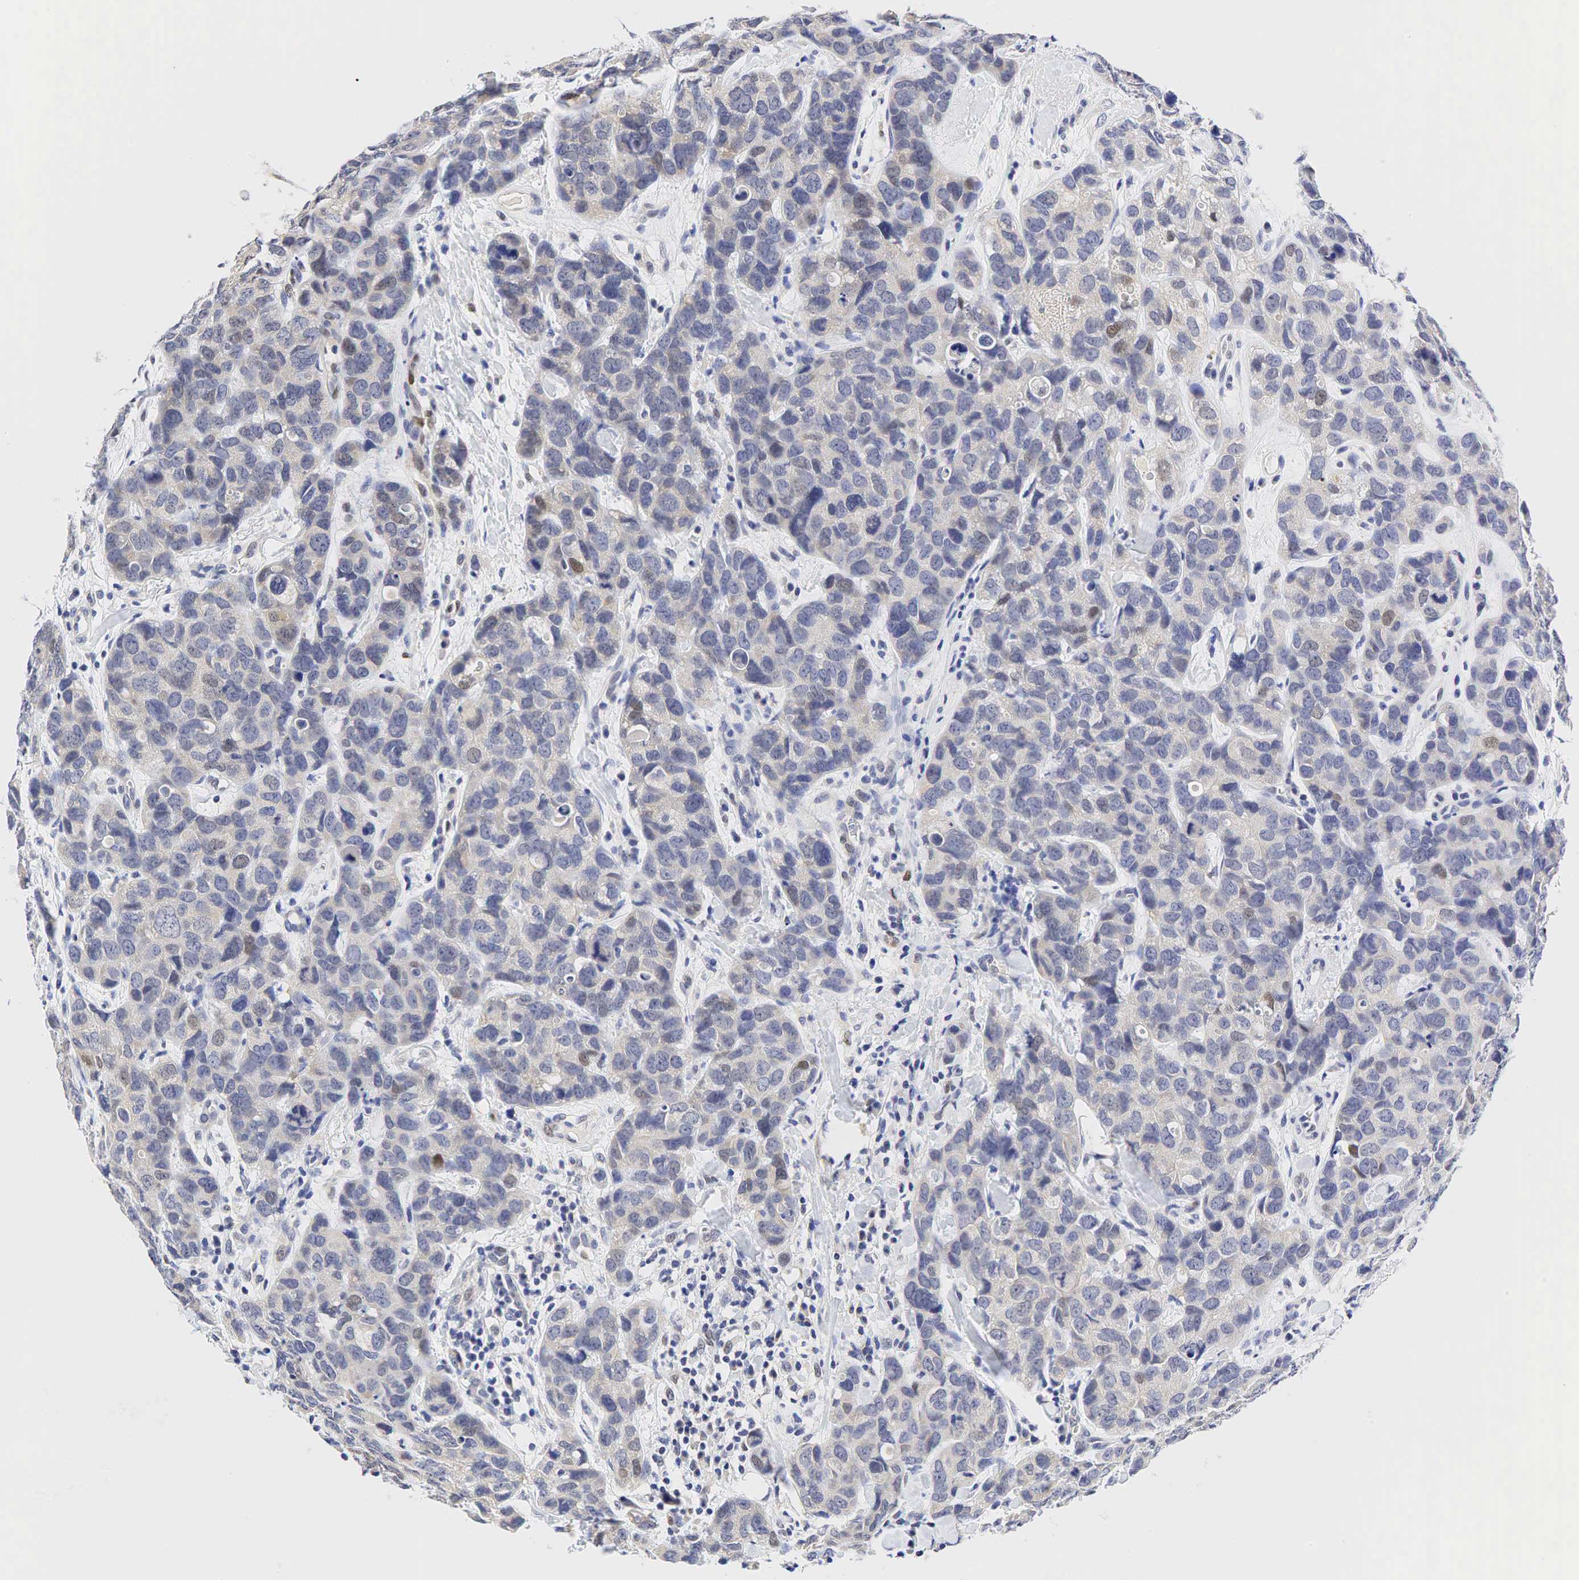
{"staining": {"intensity": "weak", "quantity": "<25%", "location": "nuclear"}, "tissue": "breast cancer", "cell_type": "Tumor cells", "image_type": "cancer", "snomed": [{"axis": "morphology", "description": "Duct carcinoma"}, {"axis": "topography", "description": "Breast"}], "caption": "High power microscopy micrograph of an immunohistochemistry (IHC) photomicrograph of breast invasive ductal carcinoma, revealing no significant positivity in tumor cells. The staining is performed using DAB (3,3'-diaminobenzidine) brown chromogen with nuclei counter-stained in using hematoxylin.", "gene": "CCND1", "patient": {"sex": "female", "age": 91}}